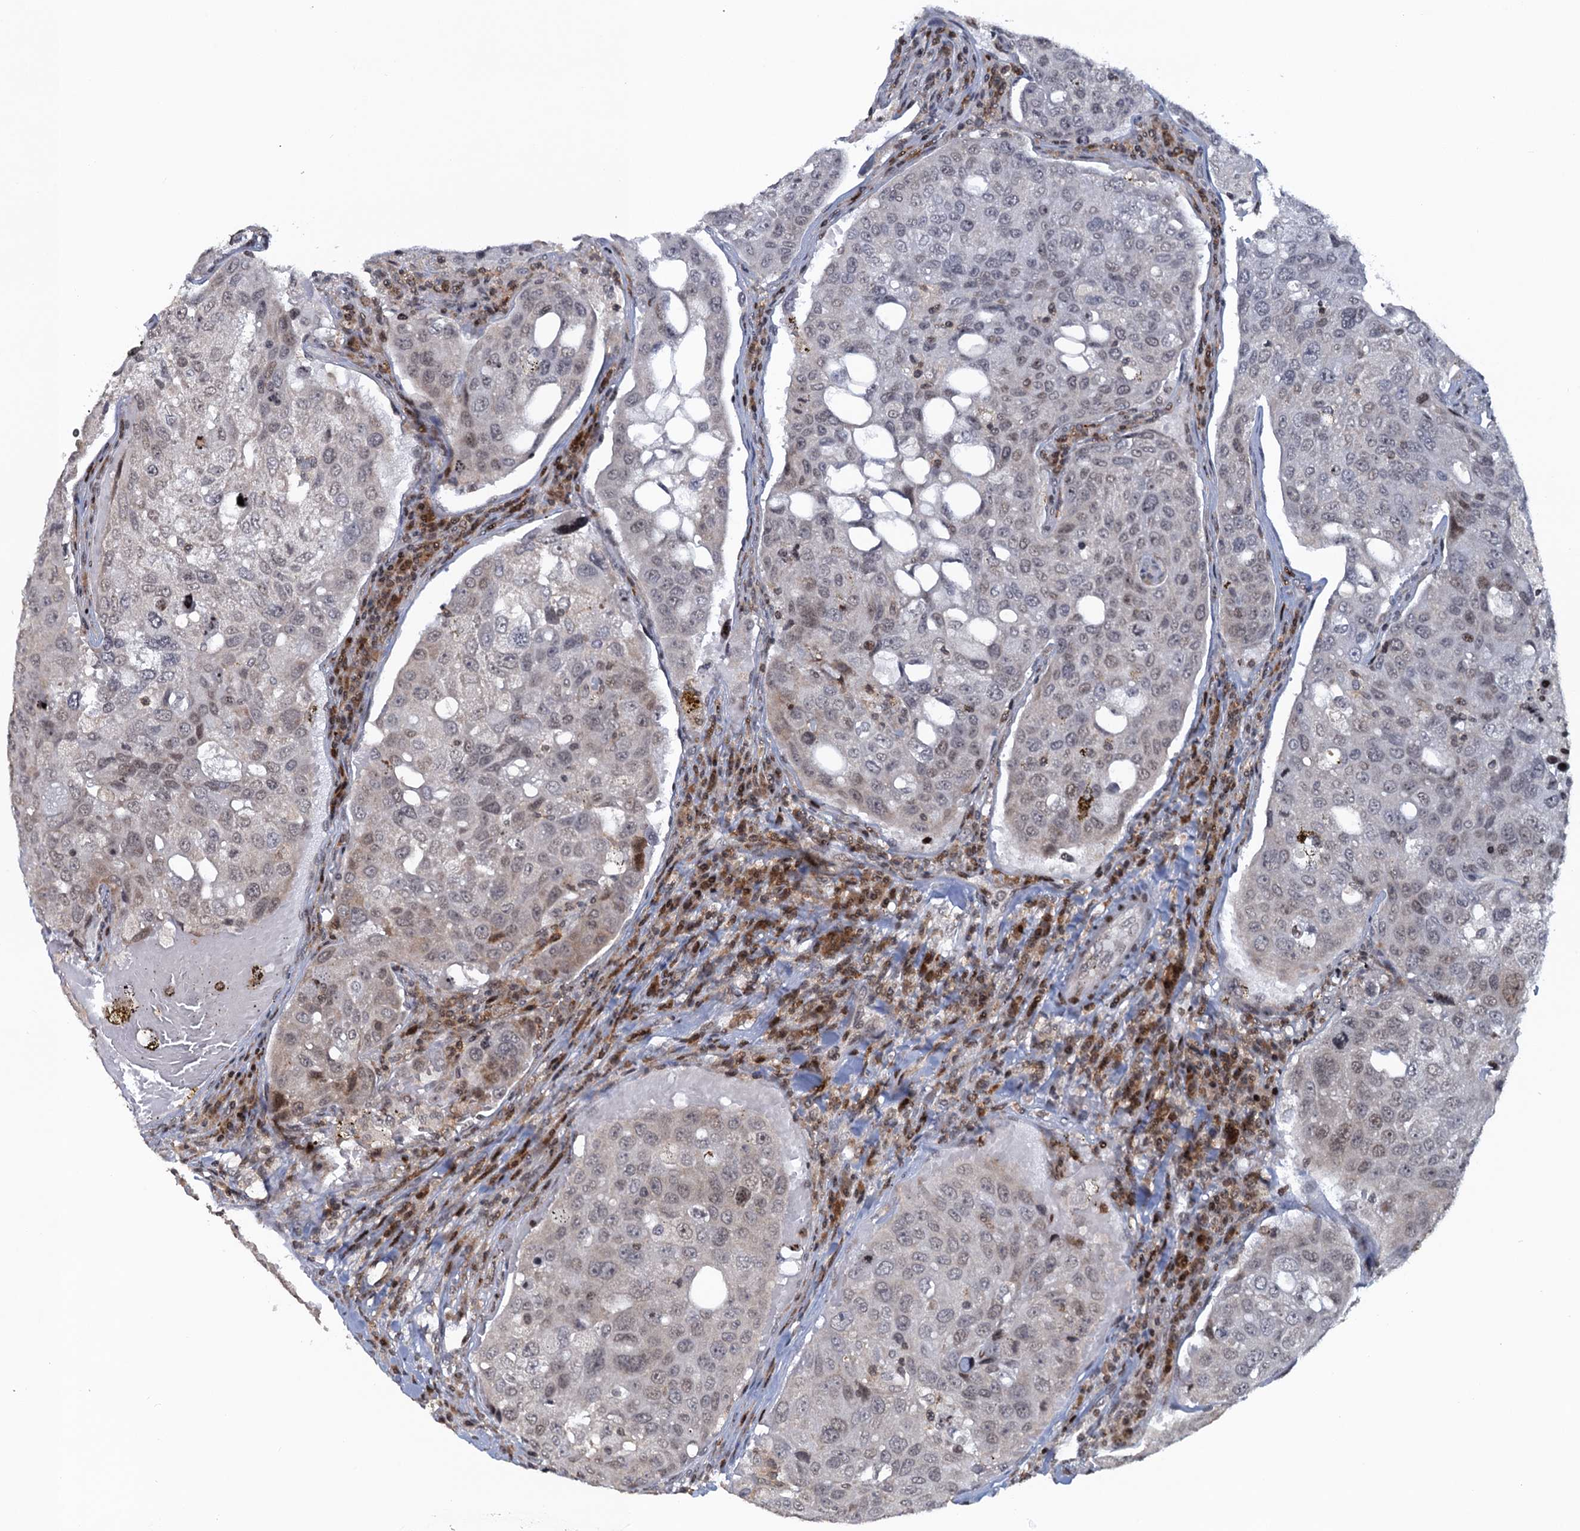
{"staining": {"intensity": "weak", "quantity": "<25%", "location": "nuclear"}, "tissue": "urothelial cancer", "cell_type": "Tumor cells", "image_type": "cancer", "snomed": [{"axis": "morphology", "description": "Urothelial carcinoma, High grade"}, {"axis": "topography", "description": "Lymph node"}, {"axis": "topography", "description": "Urinary bladder"}], "caption": "Immunohistochemical staining of human urothelial carcinoma (high-grade) exhibits no significant positivity in tumor cells.", "gene": "FYB1", "patient": {"sex": "male", "age": 51}}